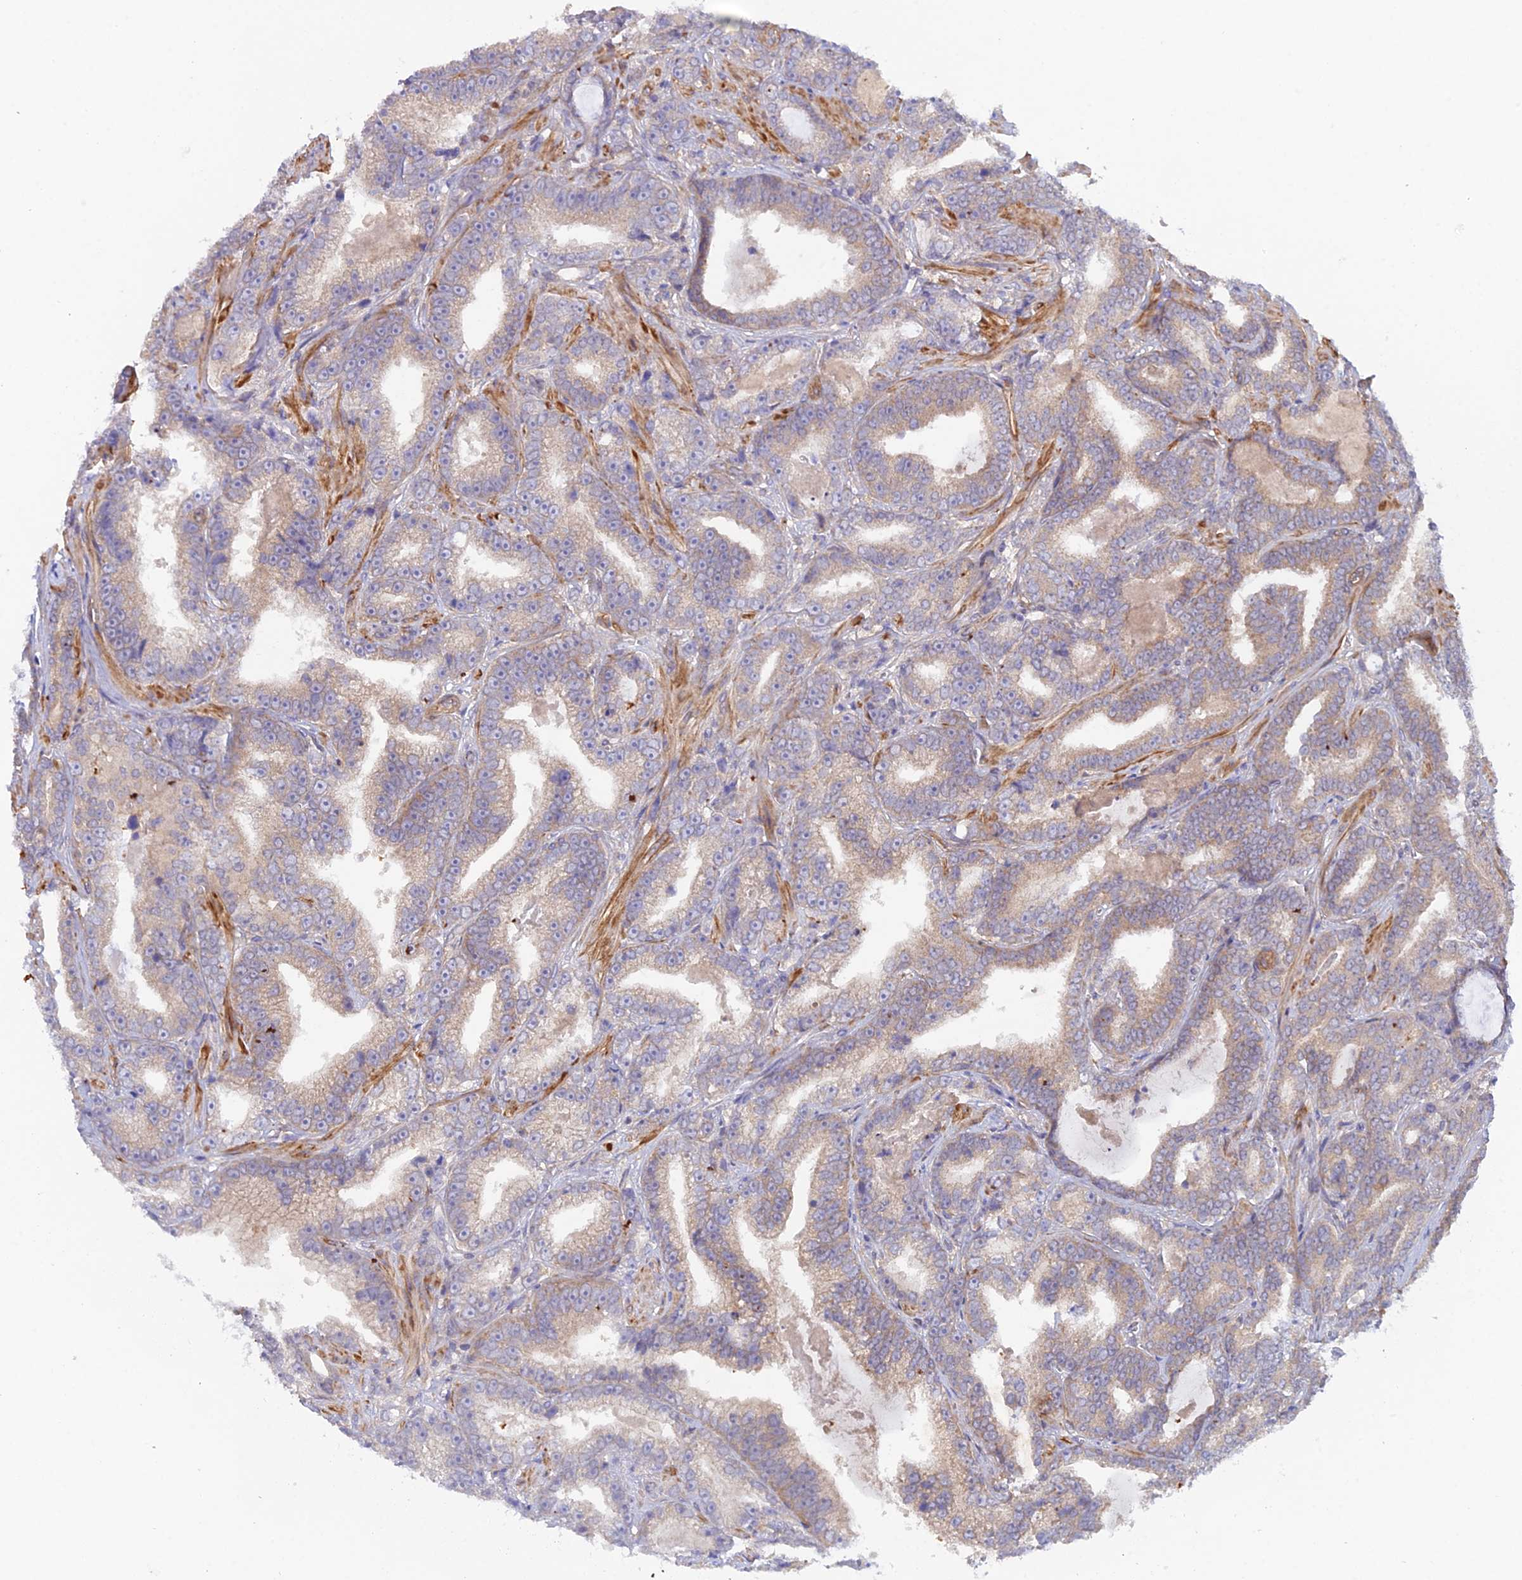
{"staining": {"intensity": "negative", "quantity": "none", "location": "none"}, "tissue": "prostate cancer", "cell_type": "Tumor cells", "image_type": "cancer", "snomed": [{"axis": "morphology", "description": "Adenocarcinoma, High grade"}, {"axis": "topography", "description": "Prostate and seminal vesicle, NOS"}], "caption": "Tumor cells show no significant expression in prostate cancer (adenocarcinoma (high-grade)).", "gene": "FZR1", "patient": {"sex": "male", "age": 67}}